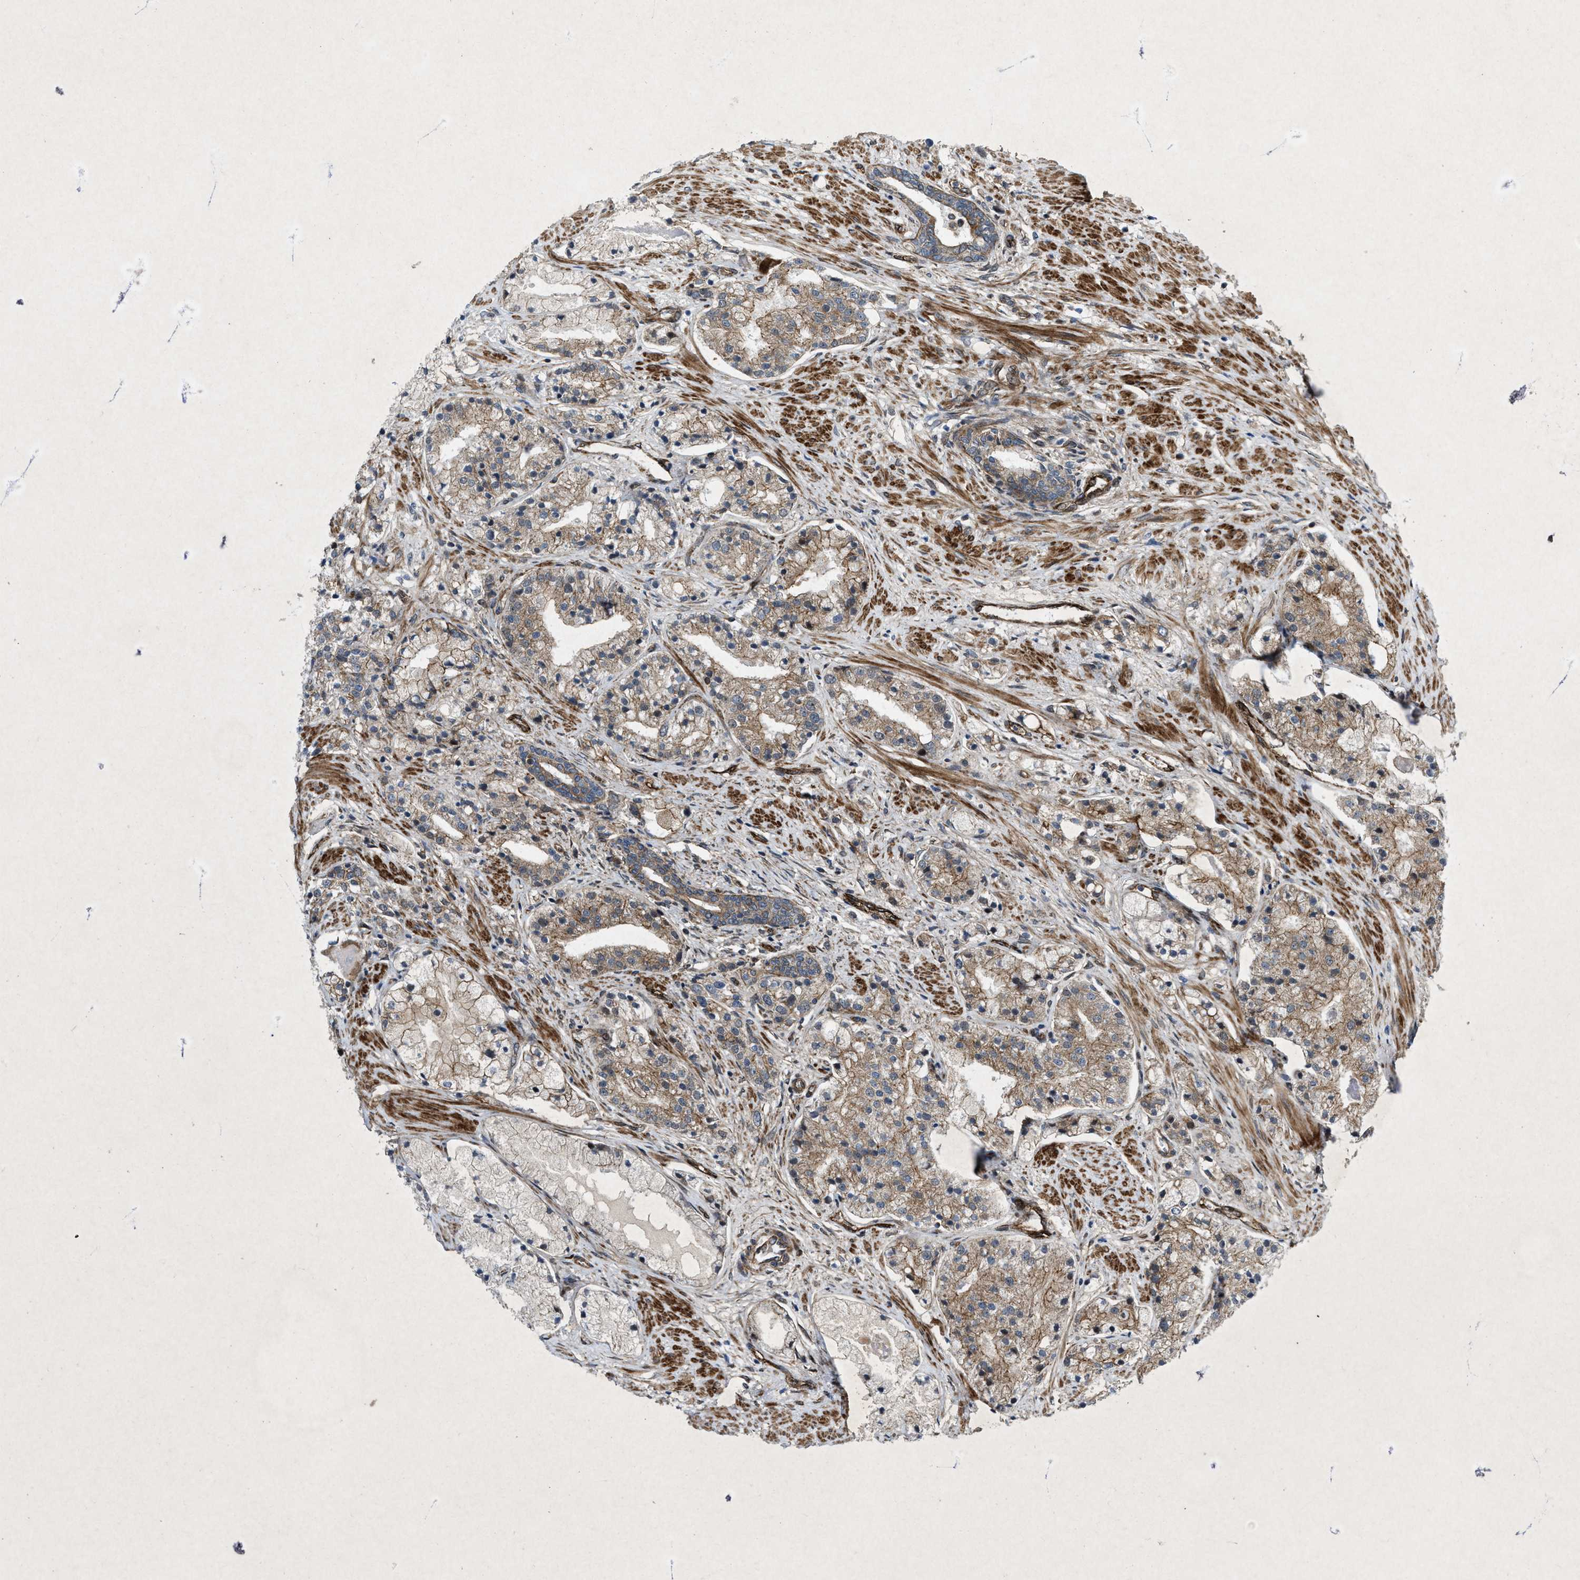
{"staining": {"intensity": "weak", "quantity": ">75%", "location": "cytoplasmic/membranous"}, "tissue": "prostate cancer", "cell_type": "Tumor cells", "image_type": "cancer", "snomed": [{"axis": "morphology", "description": "Adenocarcinoma, High grade"}, {"axis": "topography", "description": "Prostate"}], "caption": "Protein staining of prostate cancer (high-grade adenocarcinoma) tissue exhibits weak cytoplasmic/membranous positivity in about >75% of tumor cells. (DAB (3,3'-diaminobenzidine) IHC with brightfield microscopy, high magnification).", "gene": "URGCP", "patient": {"sex": "male", "age": 50}}